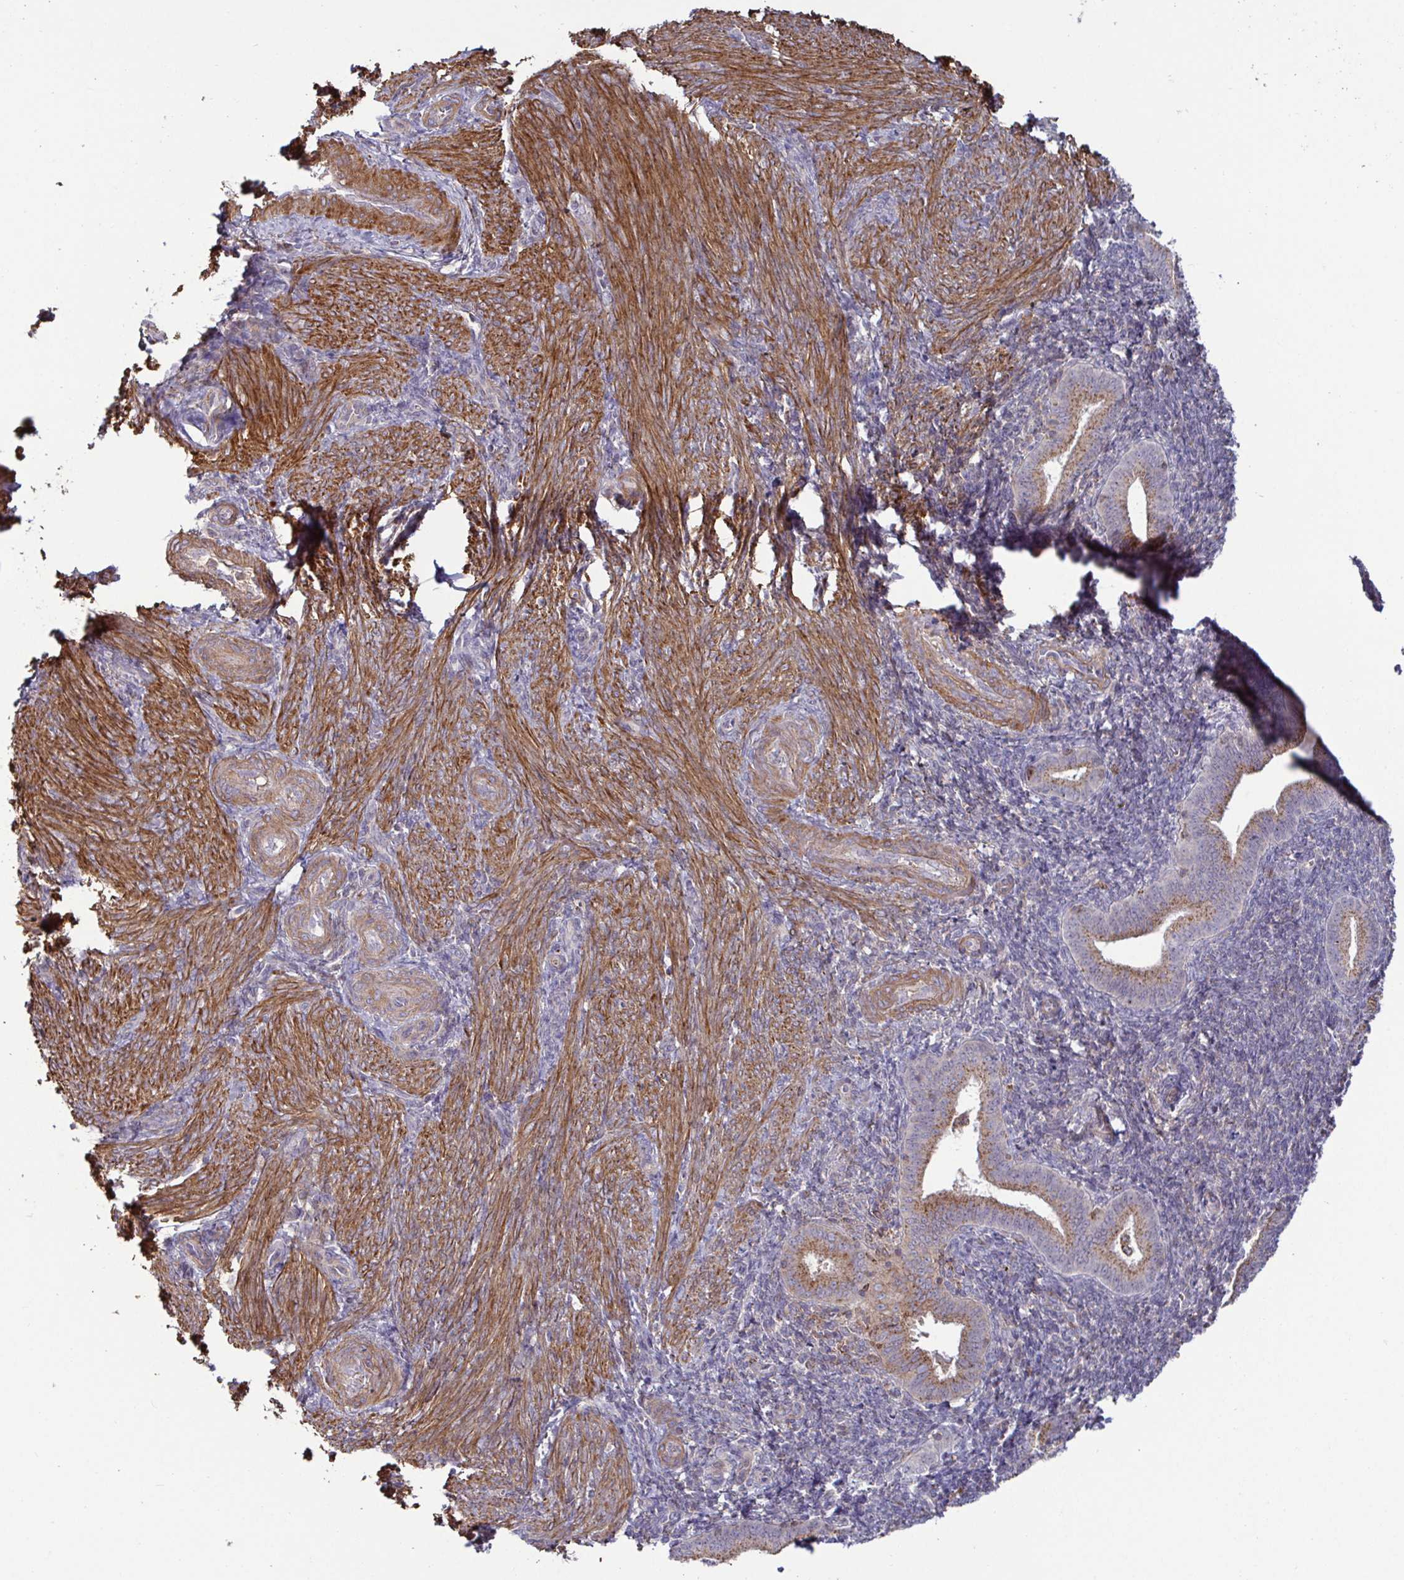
{"staining": {"intensity": "weak", "quantity": "25%-75%", "location": "cytoplasmic/membranous"}, "tissue": "endometrium", "cell_type": "Cells in endometrial stroma", "image_type": "normal", "snomed": [{"axis": "morphology", "description": "Normal tissue, NOS"}, {"axis": "topography", "description": "Endometrium"}], "caption": "Weak cytoplasmic/membranous staining for a protein is seen in approximately 25%-75% of cells in endometrial stroma of benign endometrium using immunohistochemistry.", "gene": "SPRY1", "patient": {"sex": "female", "age": 25}}